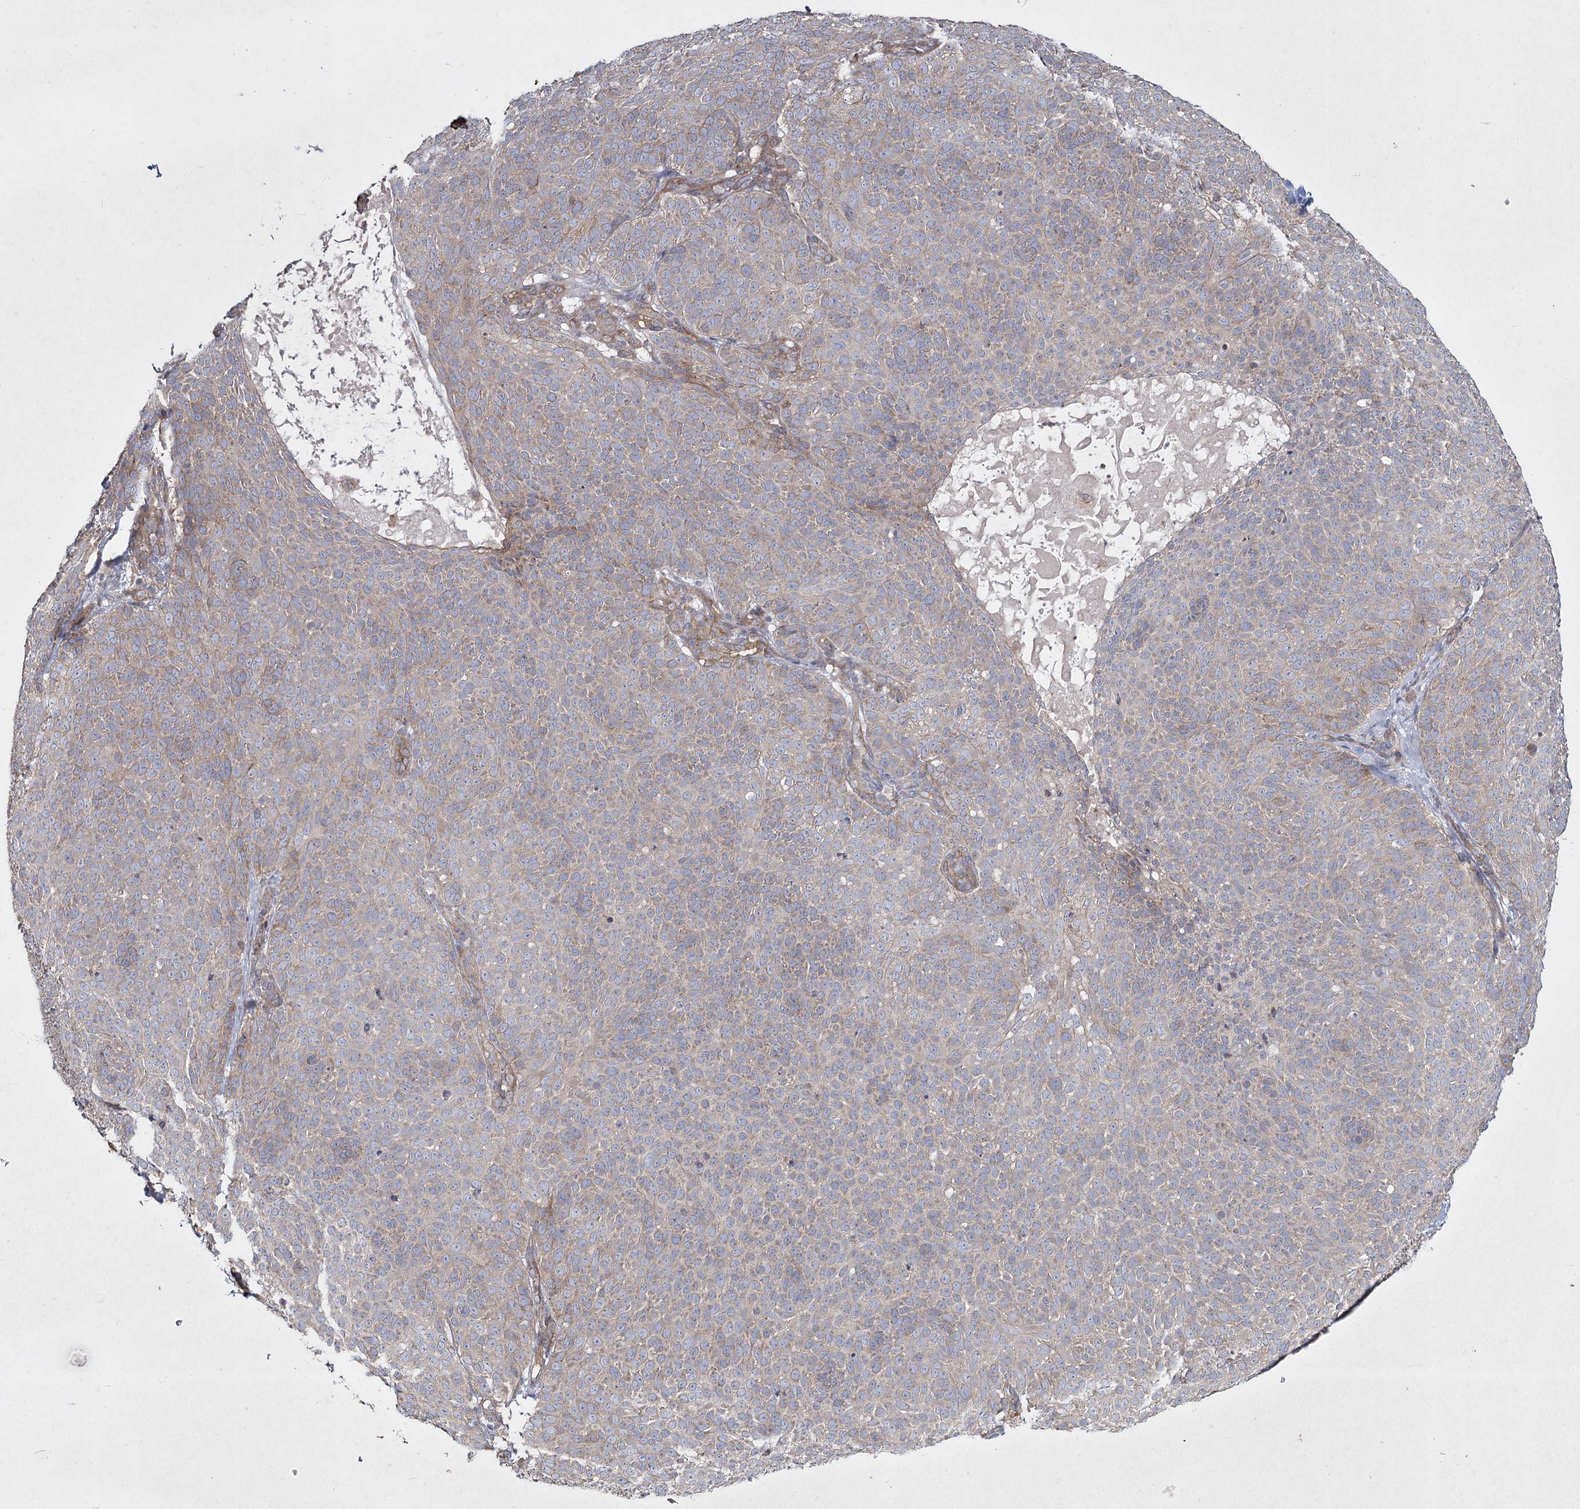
{"staining": {"intensity": "weak", "quantity": "<25%", "location": "cytoplasmic/membranous"}, "tissue": "skin cancer", "cell_type": "Tumor cells", "image_type": "cancer", "snomed": [{"axis": "morphology", "description": "Basal cell carcinoma"}, {"axis": "topography", "description": "Skin"}], "caption": "IHC histopathology image of basal cell carcinoma (skin) stained for a protein (brown), which demonstrates no positivity in tumor cells.", "gene": "SH3TC1", "patient": {"sex": "male", "age": 85}}